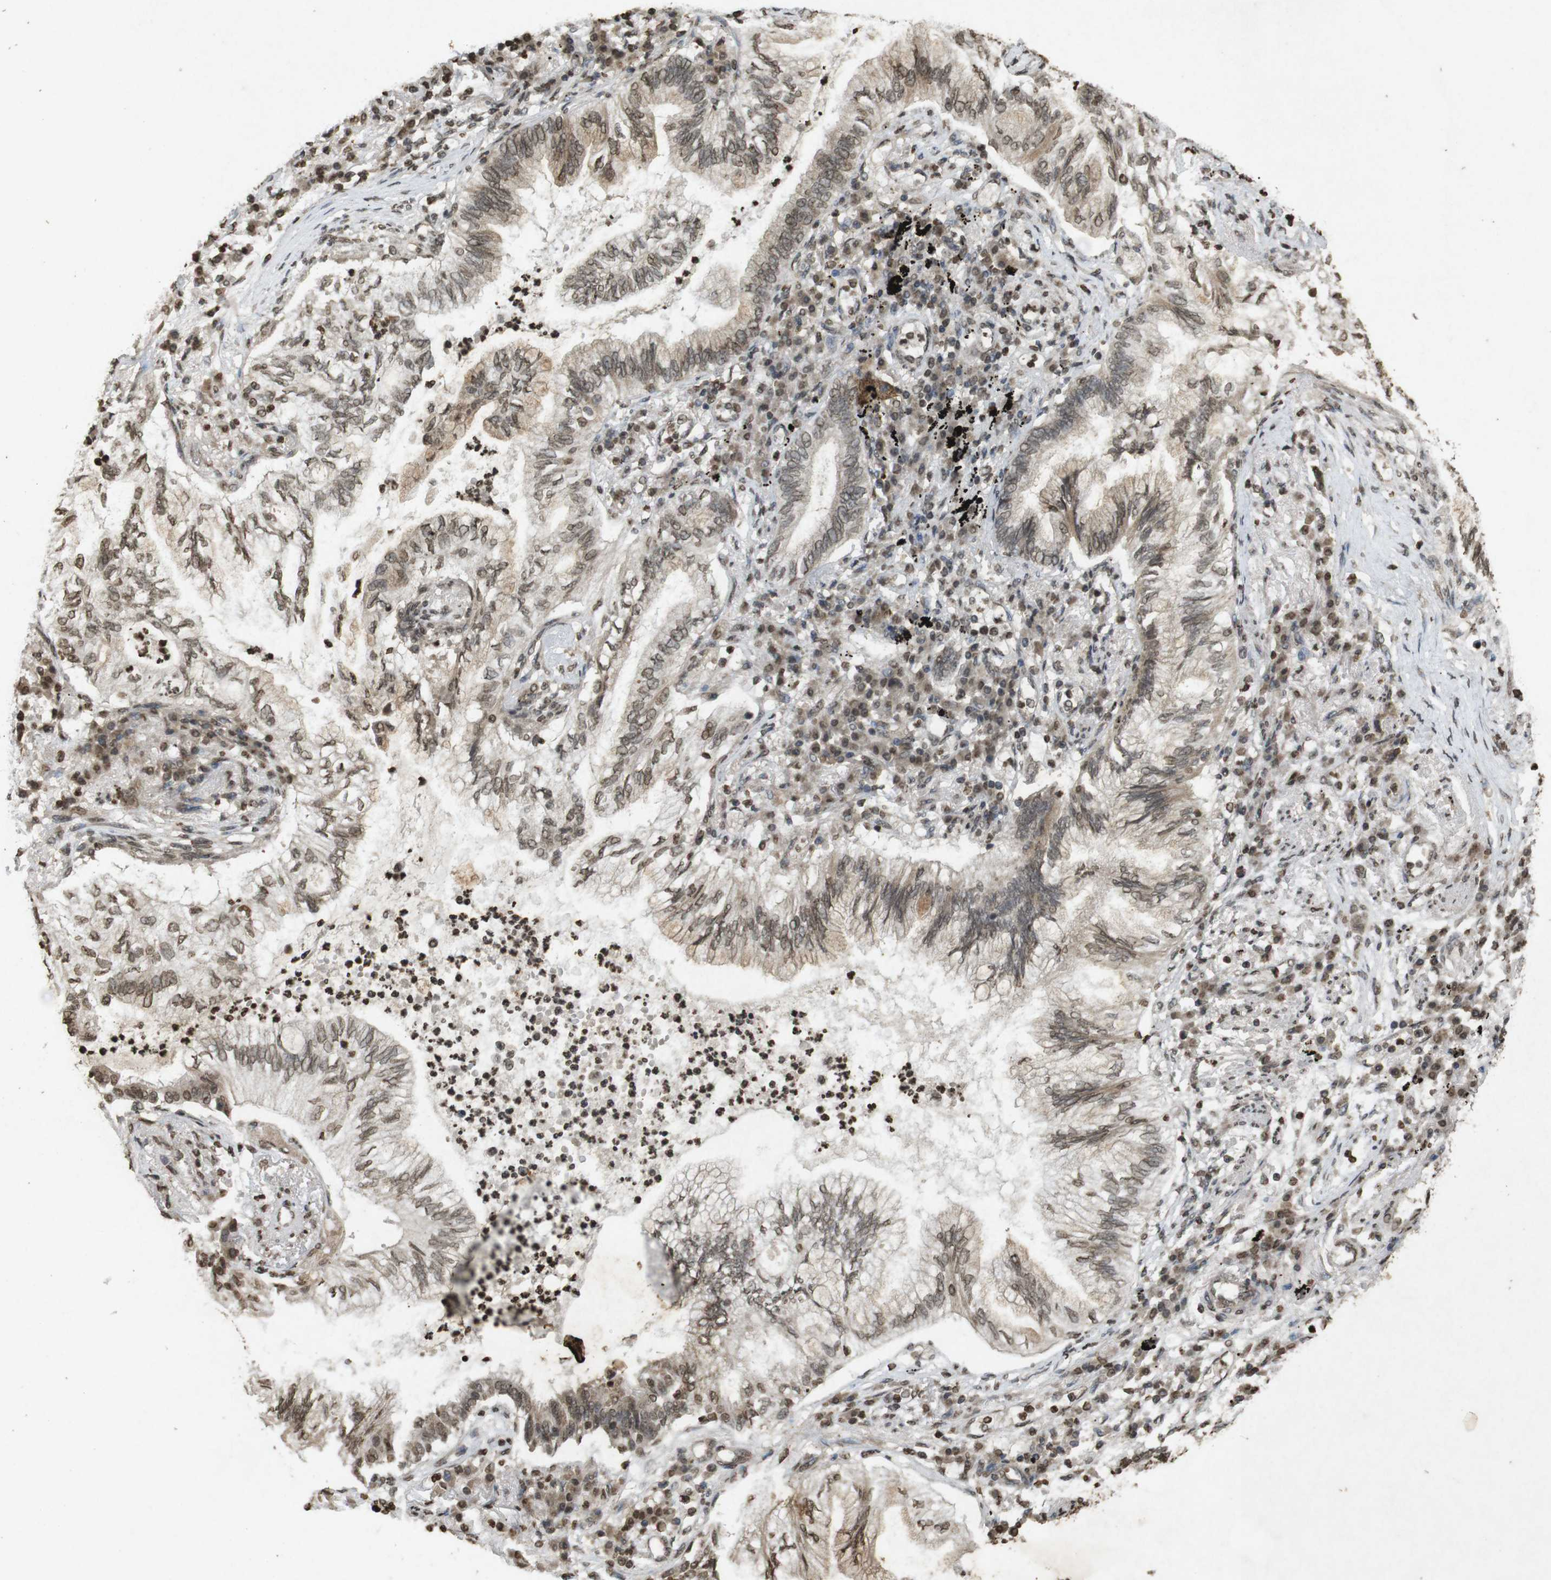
{"staining": {"intensity": "weak", "quantity": ">75%", "location": "cytoplasmic/membranous,nuclear"}, "tissue": "lung cancer", "cell_type": "Tumor cells", "image_type": "cancer", "snomed": [{"axis": "morphology", "description": "Normal tissue, NOS"}, {"axis": "morphology", "description": "Adenocarcinoma, NOS"}, {"axis": "topography", "description": "Bronchus"}, {"axis": "topography", "description": "Lung"}], "caption": "Brown immunohistochemical staining in lung cancer exhibits weak cytoplasmic/membranous and nuclear positivity in about >75% of tumor cells.", "gene": "ORC4", "patient": {"sex": "female", "age": 70}}